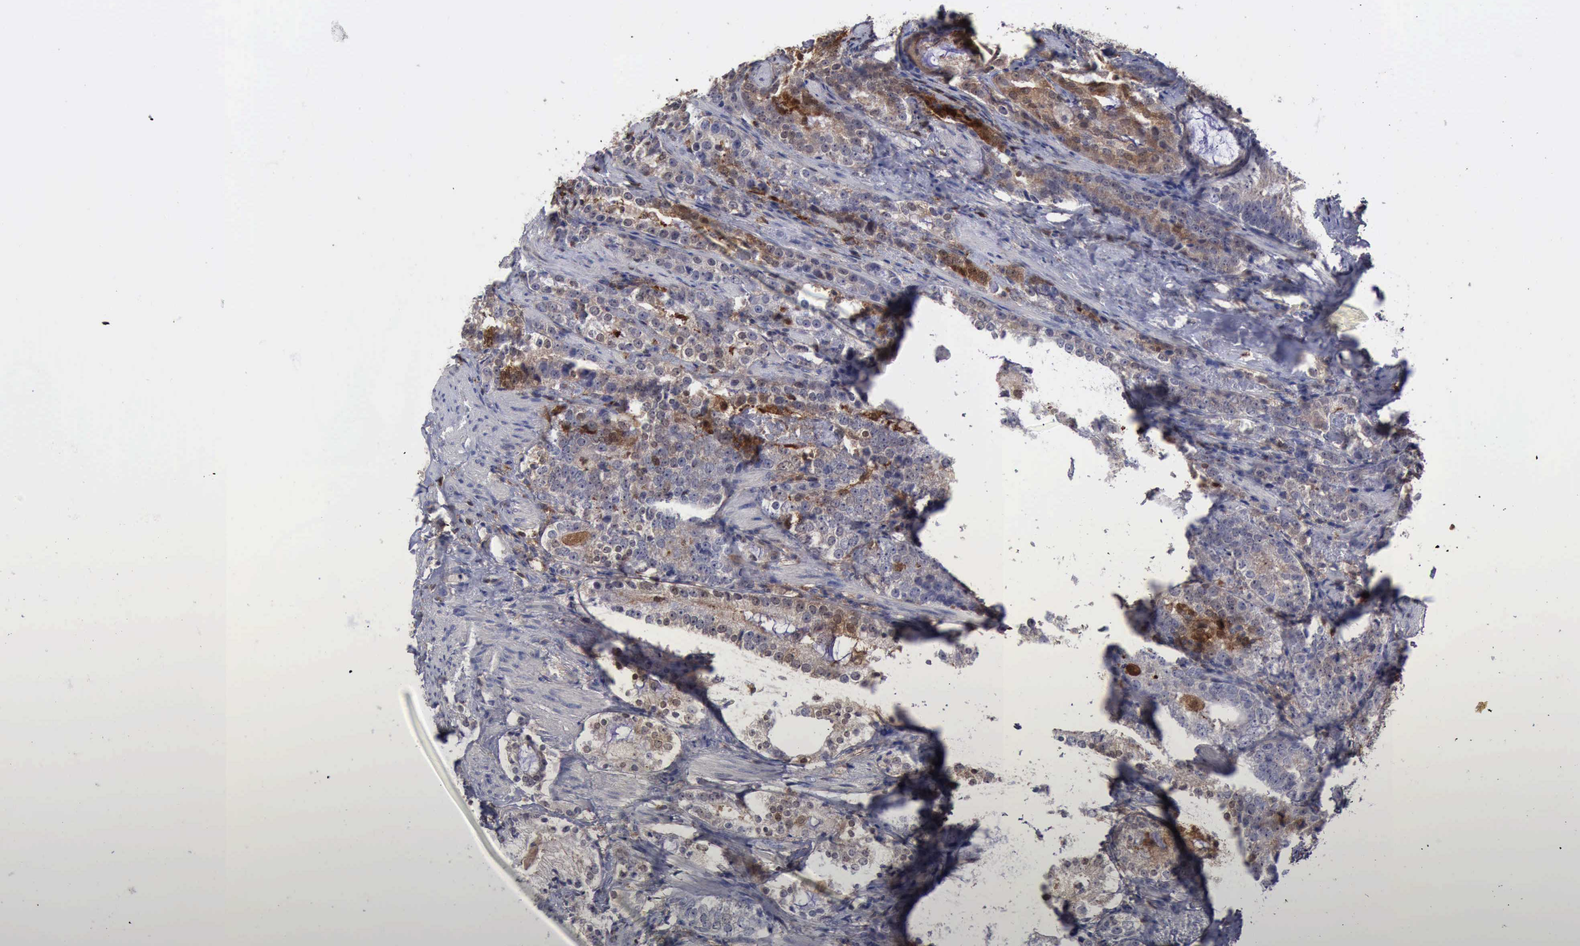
{"staining": {"intensity": "weak", "quantity": "25%-75%", "location": "cytoplasmic/membranous,nuclear"}, "tissue": "prostate cancer", "cell_type": "Tumor cells", "image_type": "cancer", "snomed": [{"axis": "morphology", "description": "Adenocarcinoma, High grade"}, {"axis": "topography", "description": "Prostate"}], "caption": "The micrograph demonstrates immunohistochemical staining of high-grade adenocarcinoma (prostate). There is weak cytoplasmic/membranous and nuclear expression is seen in about 25%-75% of tumor cells.", "gene": "STAT1", "patient": {"sex": "male", "age": 63}}